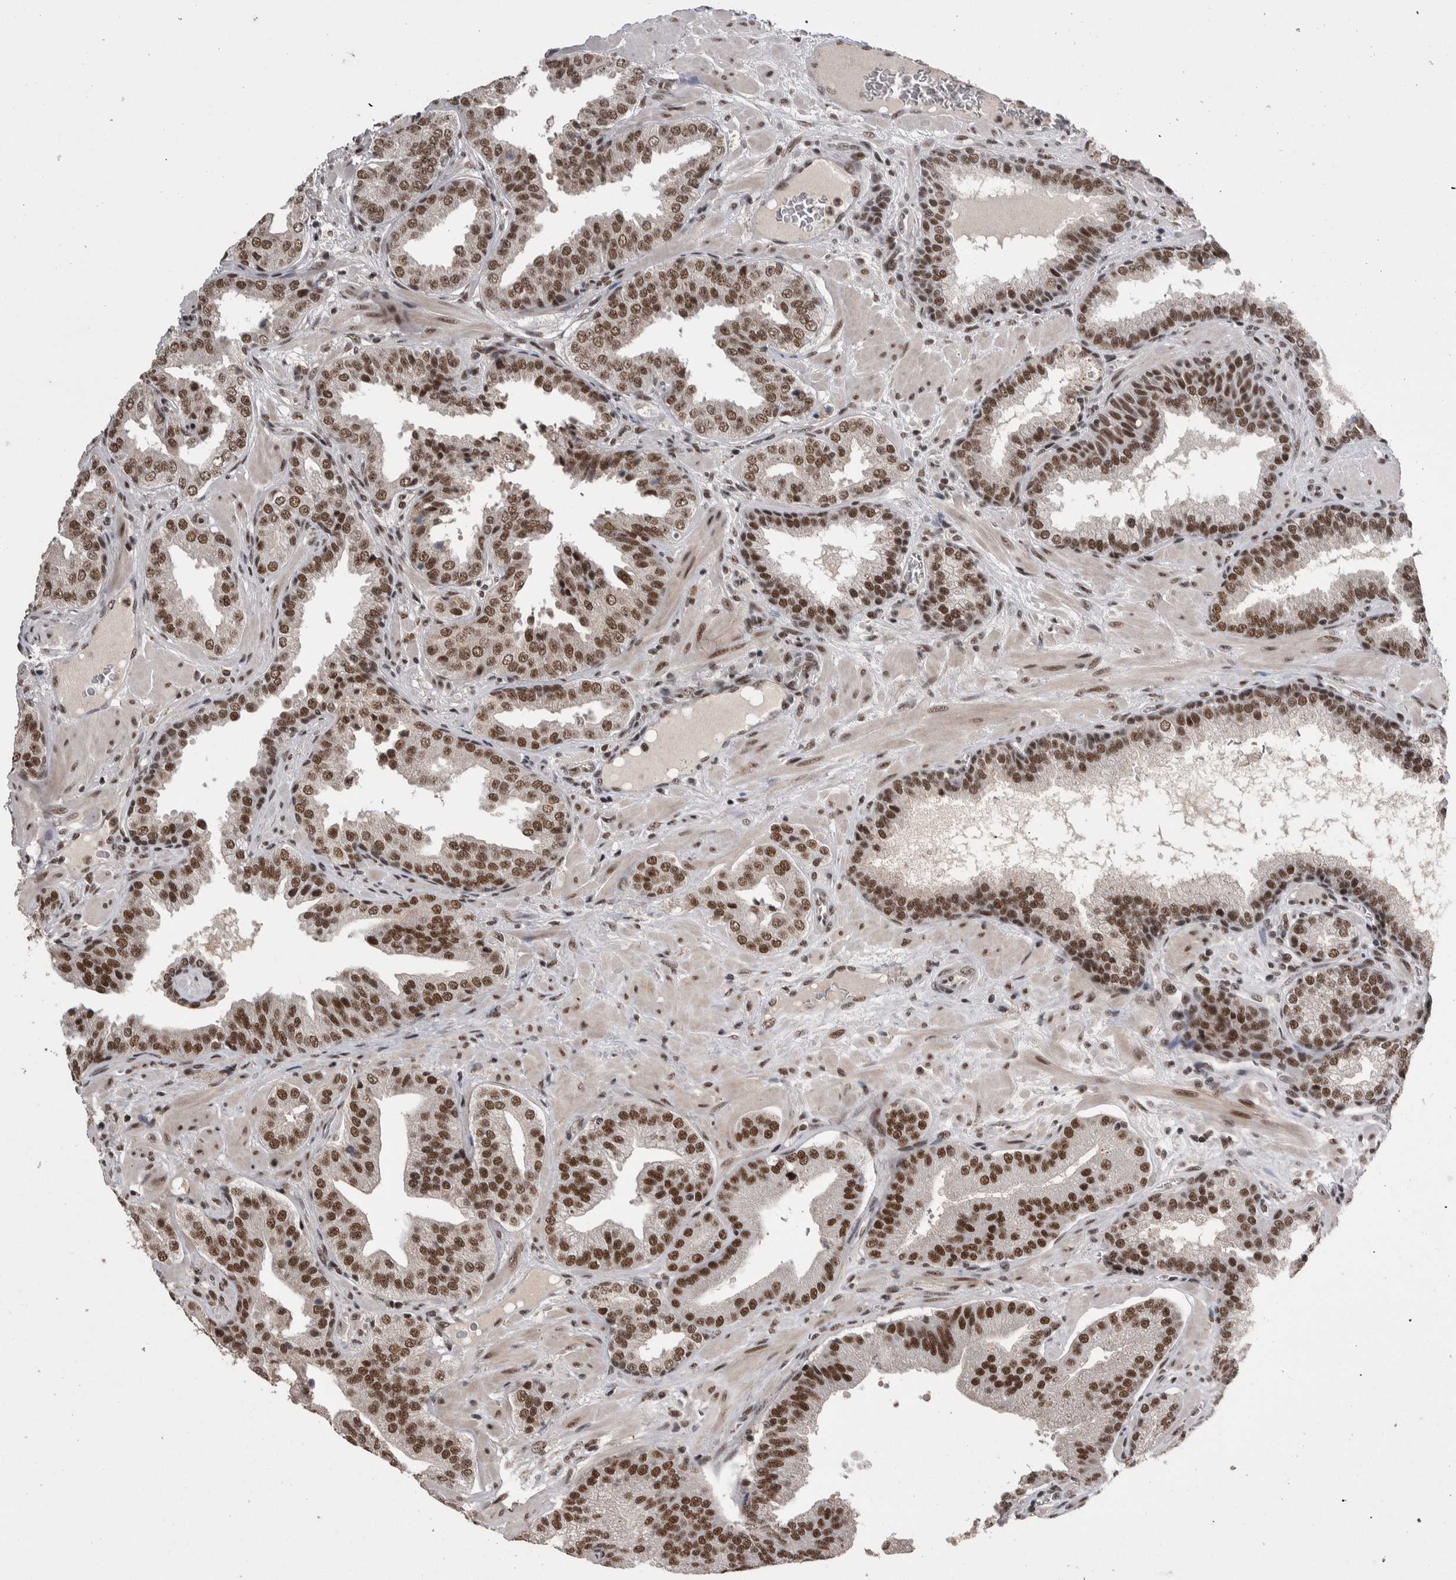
{"staining": {"intensity": "moderate", "quantity": ">75%", "location": "nuclear"}, "tissue": "prostate cancer", "cell_type": "Tumor cells", "image_type": "cancer", "snomed": [{"axis": "morphology", "description": "Adenocarcinoma, Low grade"}, {"axis": "topography", "description": "Prostate"}], "caption": "An image of prostate cancer (adenocarcinoma (low-grade)) stained for a protein reveals moderate nuclear brown staining in tumor cells. The protein is stained brown, and the nuclei are stained in blue (DAB IHC with brightfield microscopy, high magnification).", "gene": "DMTF1", "patient": {"sex": "male", "age": 62}}